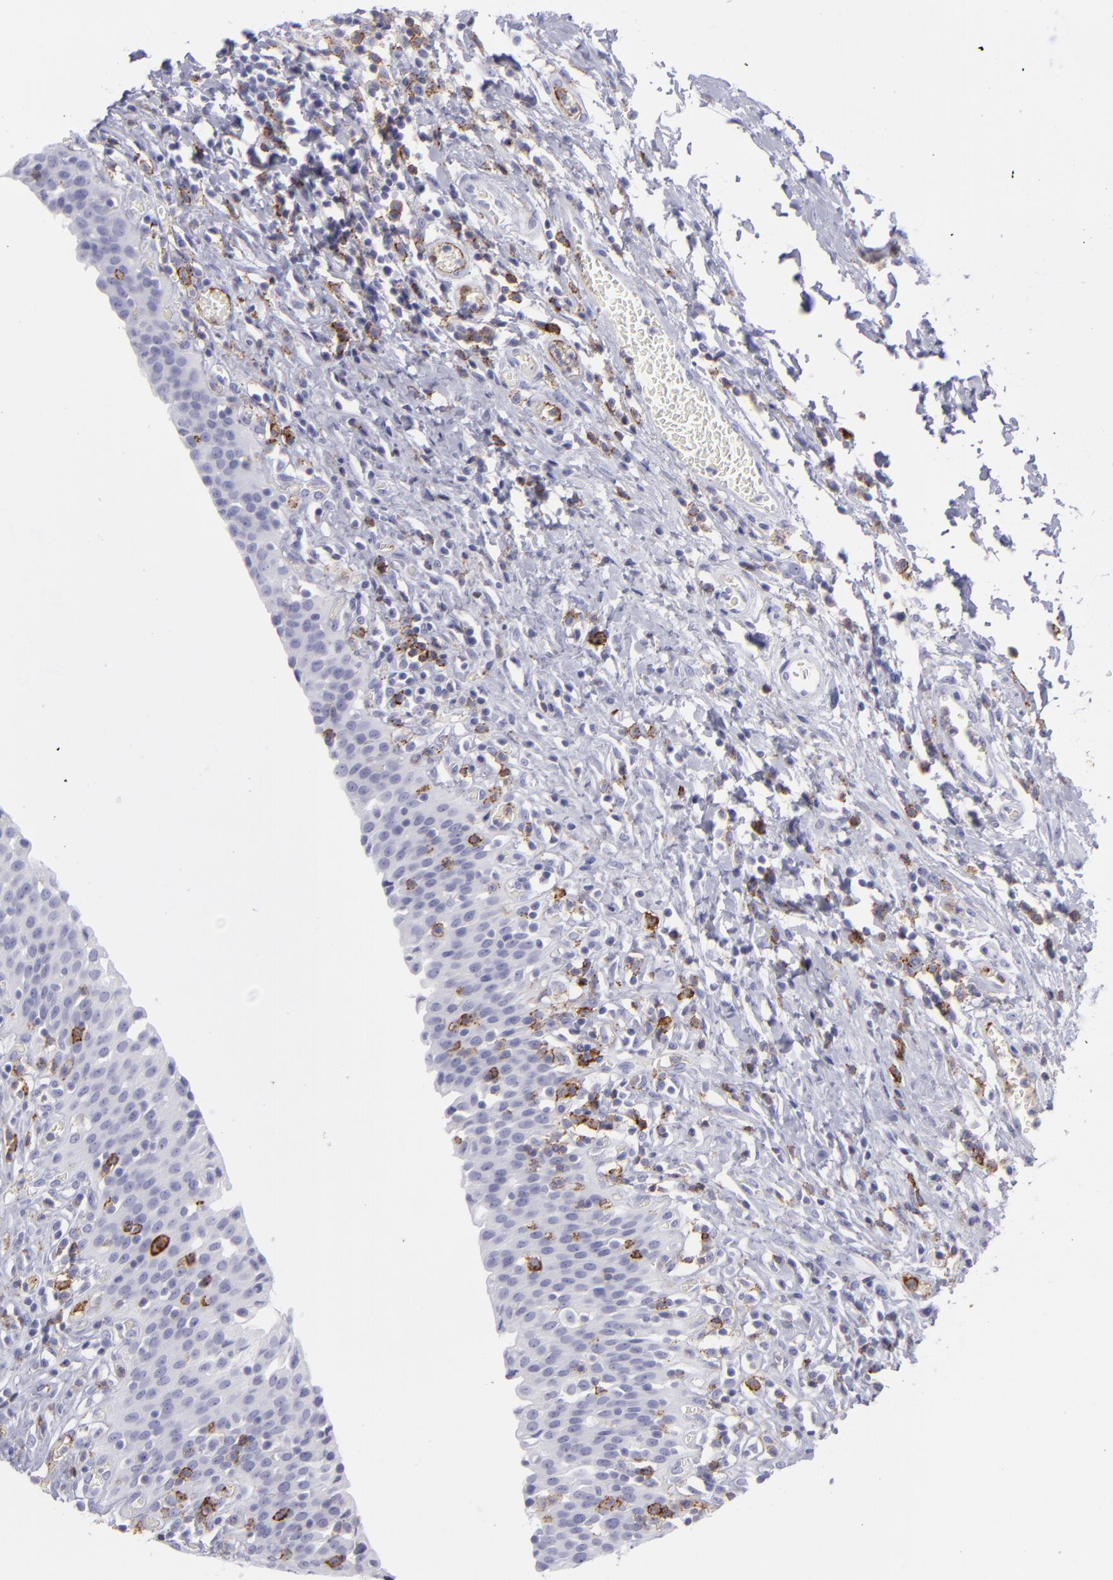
{"staining": {"intensity": "negative", "quantity": "none", "location": "none"}, "tissue": "urinary bladder", "cell_type": "Urothelial cells", "image_type": "normal", "snomed": [{"axis": "morphology", "description": "Normal tissue, NOS"}, {"axis": "topography", "description": "Urinary bladder"}], "caption": "Urothelial cells are negative for brown protein staining in benign urinary bladder. (Brightfield microscopy of DAB (3,3'-diaminobenzidine) immunohistochemistry at high magnification).", "gene": "SELPLG", "patient": {"sex": "male", "age": 51}}